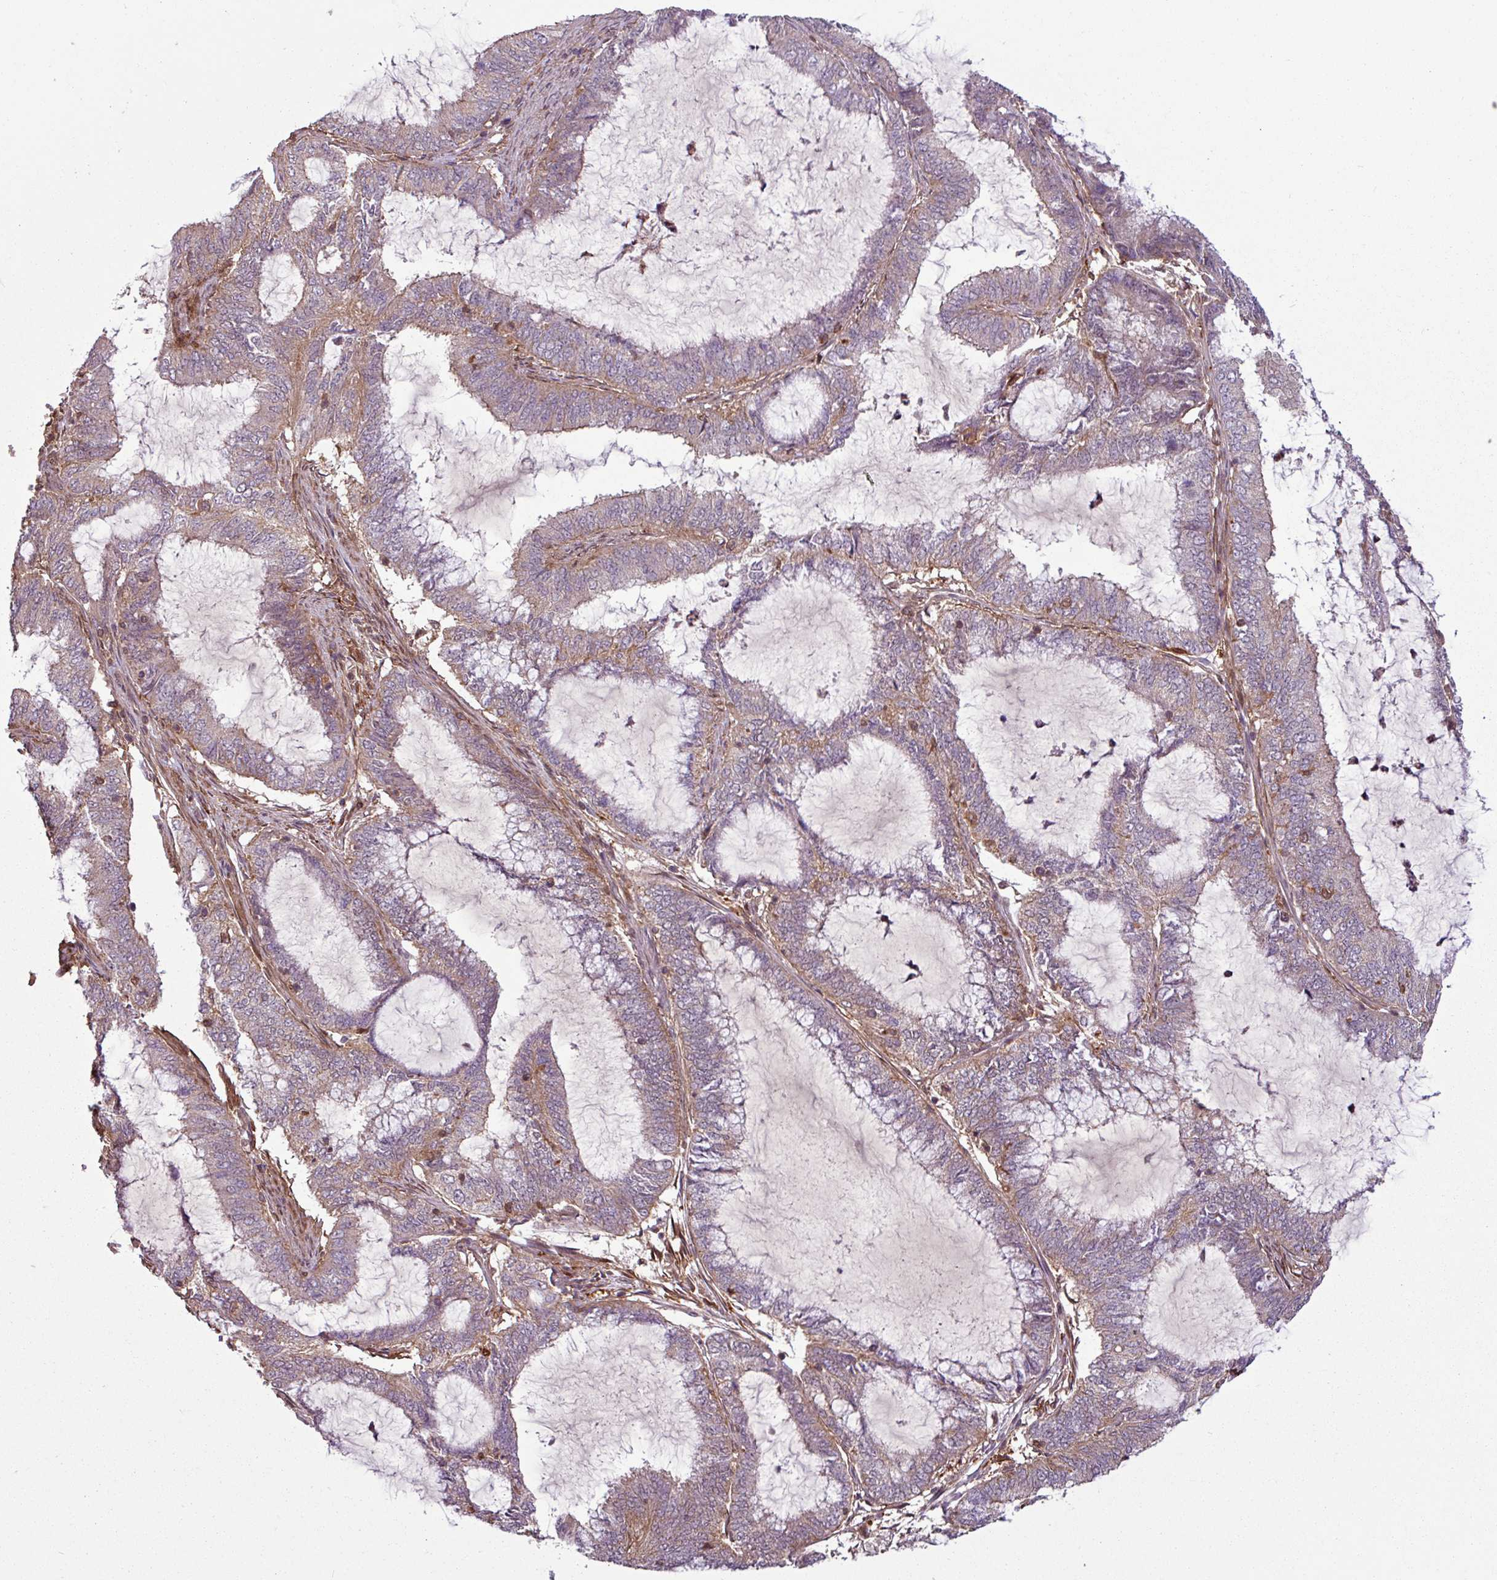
{"staining": {"intensity": "weak", "quantity": "25%-75%", "location": "cytoplasmic/membranous"}, "tissue": "endometrial cancer", "cell_type": "Tumor cells", "image_type": "cancer", "snomed": [{"axis": "morphology", "description": "Adenocarcinoma, NOS"}, {"axis": "topography", "description": "Endometrium"}], "caption": "Endometrial adenocarcinoma stained with a brown dye reveals weak cytoplasmic/membranous positive expression in approximately 25%-75% of tumor cells.", "gene": "SH3BGRL", "patient": {"sex": "female", "age": 51}}